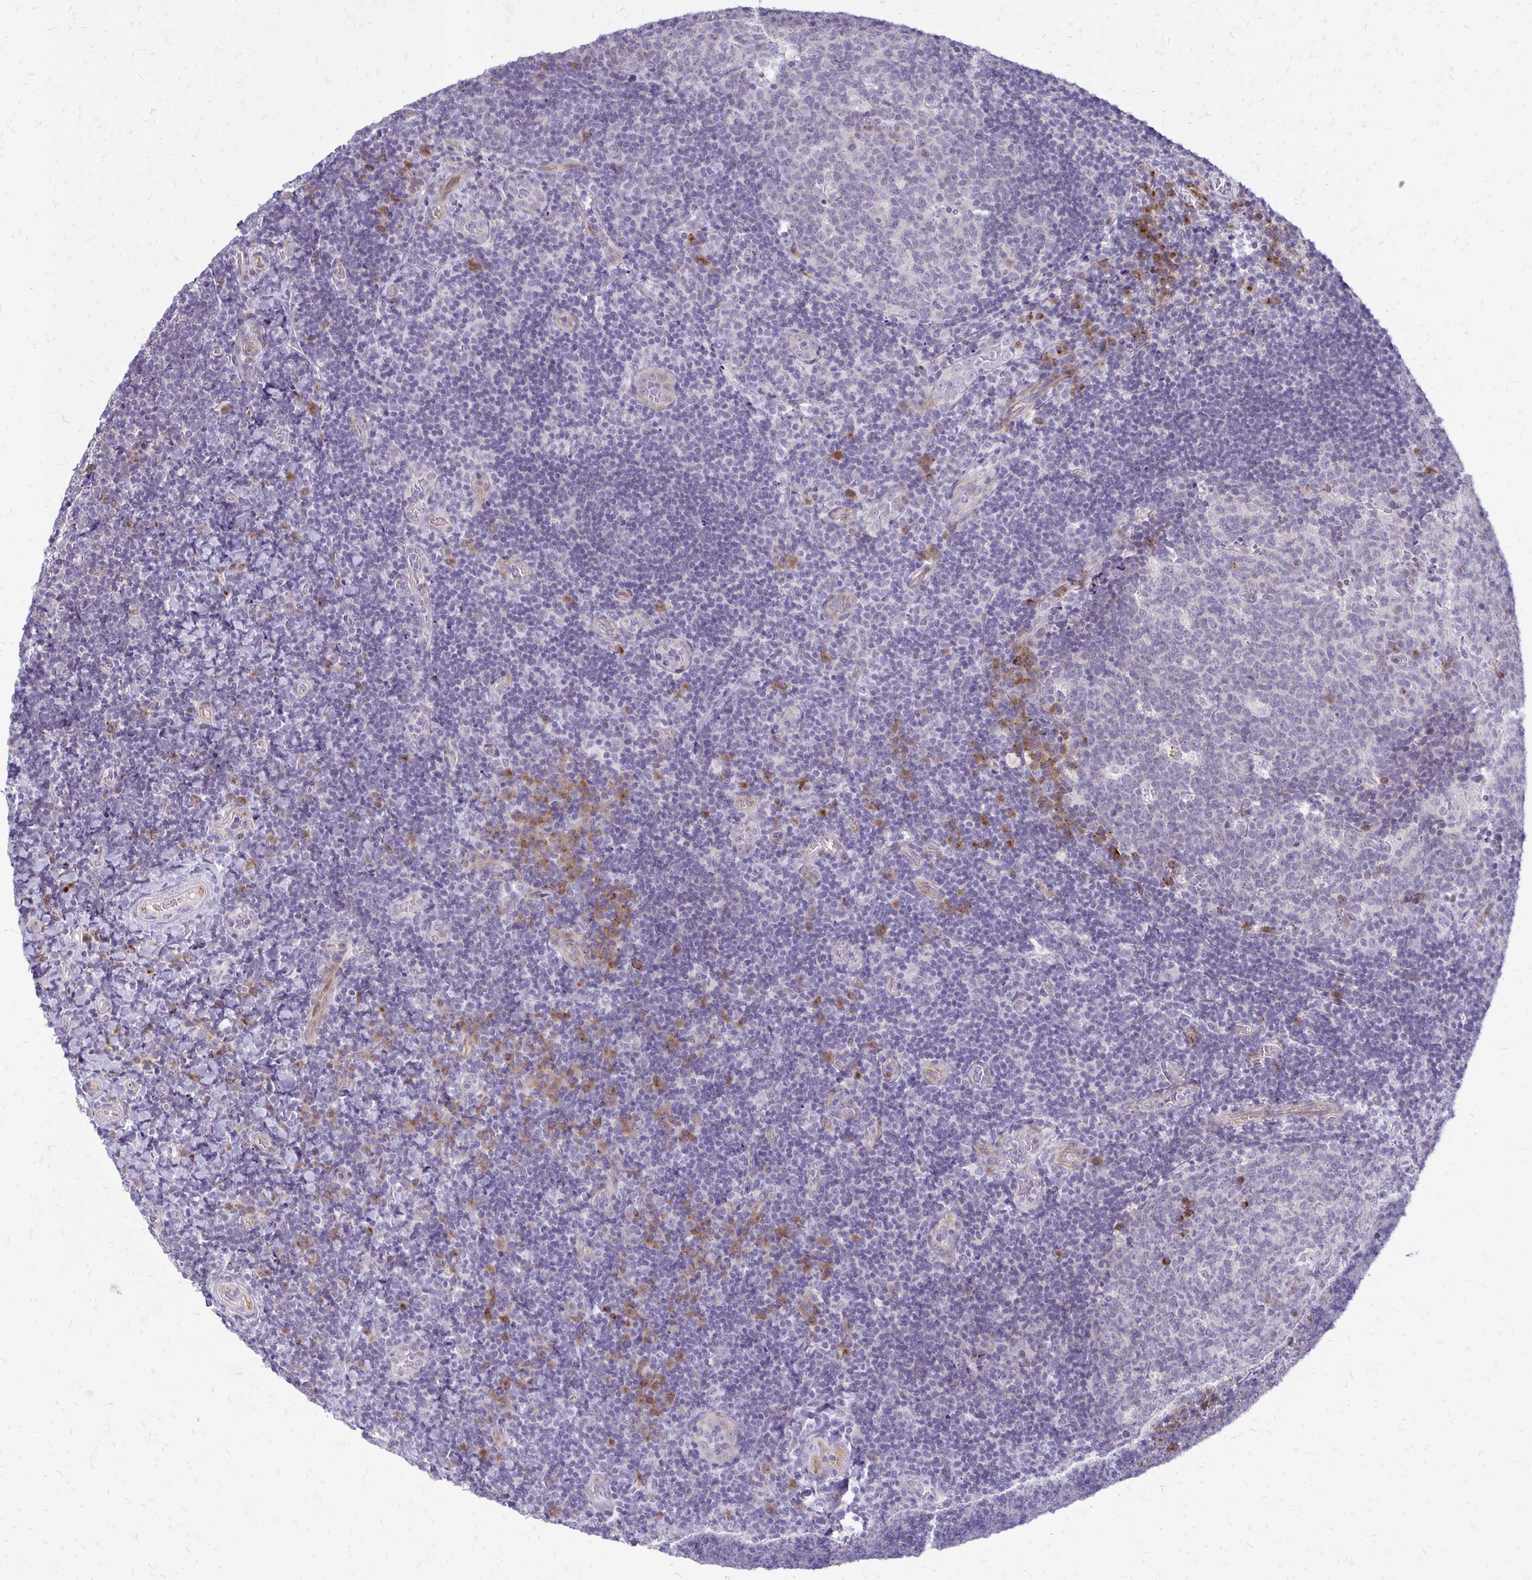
{"staining": {"intensity": "negative", "quantity": "none", "location": "none"}, "tissue": "tonsil", "cell_type": "Germinal center cells", "image_type": "normal", "snomed": [{"axis": "morphology", "description": "Normal tissue, NOS"}, {"axis": "topography", "description": "Tonsil"}], "caption": "Germinal center cells are negative for protein expression in benign human tonsil. (Immunohistochemistry, brightfield microscopy, high magnification).", "gene": "EPYC", "patient": {"sex": "male", "age": 17}}